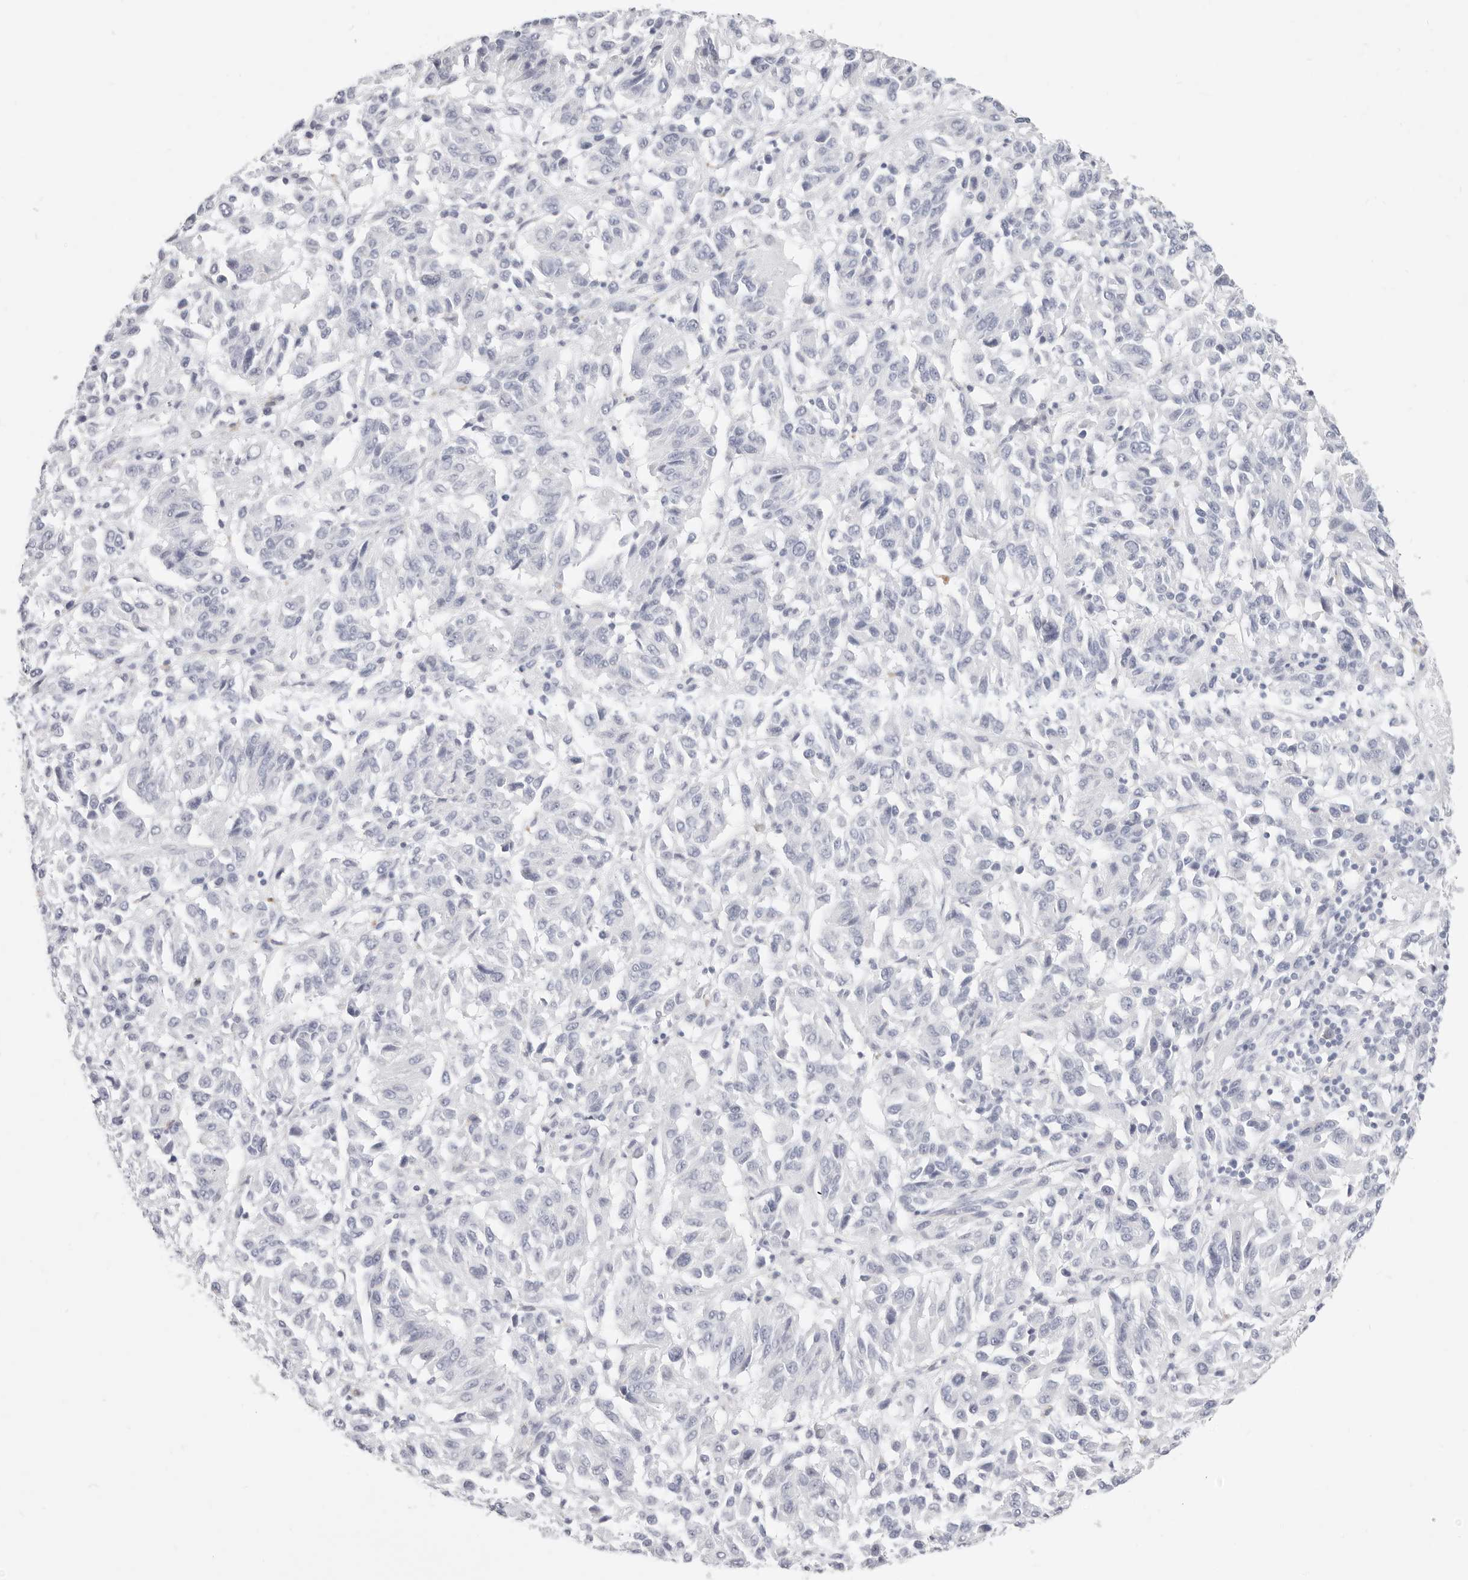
{"staining": {"intensity": "negative", "quantity": "none", "location": "none"}, "tissue": "melanoma", "cell_type": "Tumor cells", "image_type": "cancer", "snomed": [{"axis": "morphology", "description": "Malignant melanoma, NOS"}, {"axis": "topography", "description": "Skin"}], "caption": "An immunohistochemistry image of melanoma is shown. There is no staining in tumor cells of melanoma.", "gene": "CAMP", "patient": {"sex": "female", "age": 82}}